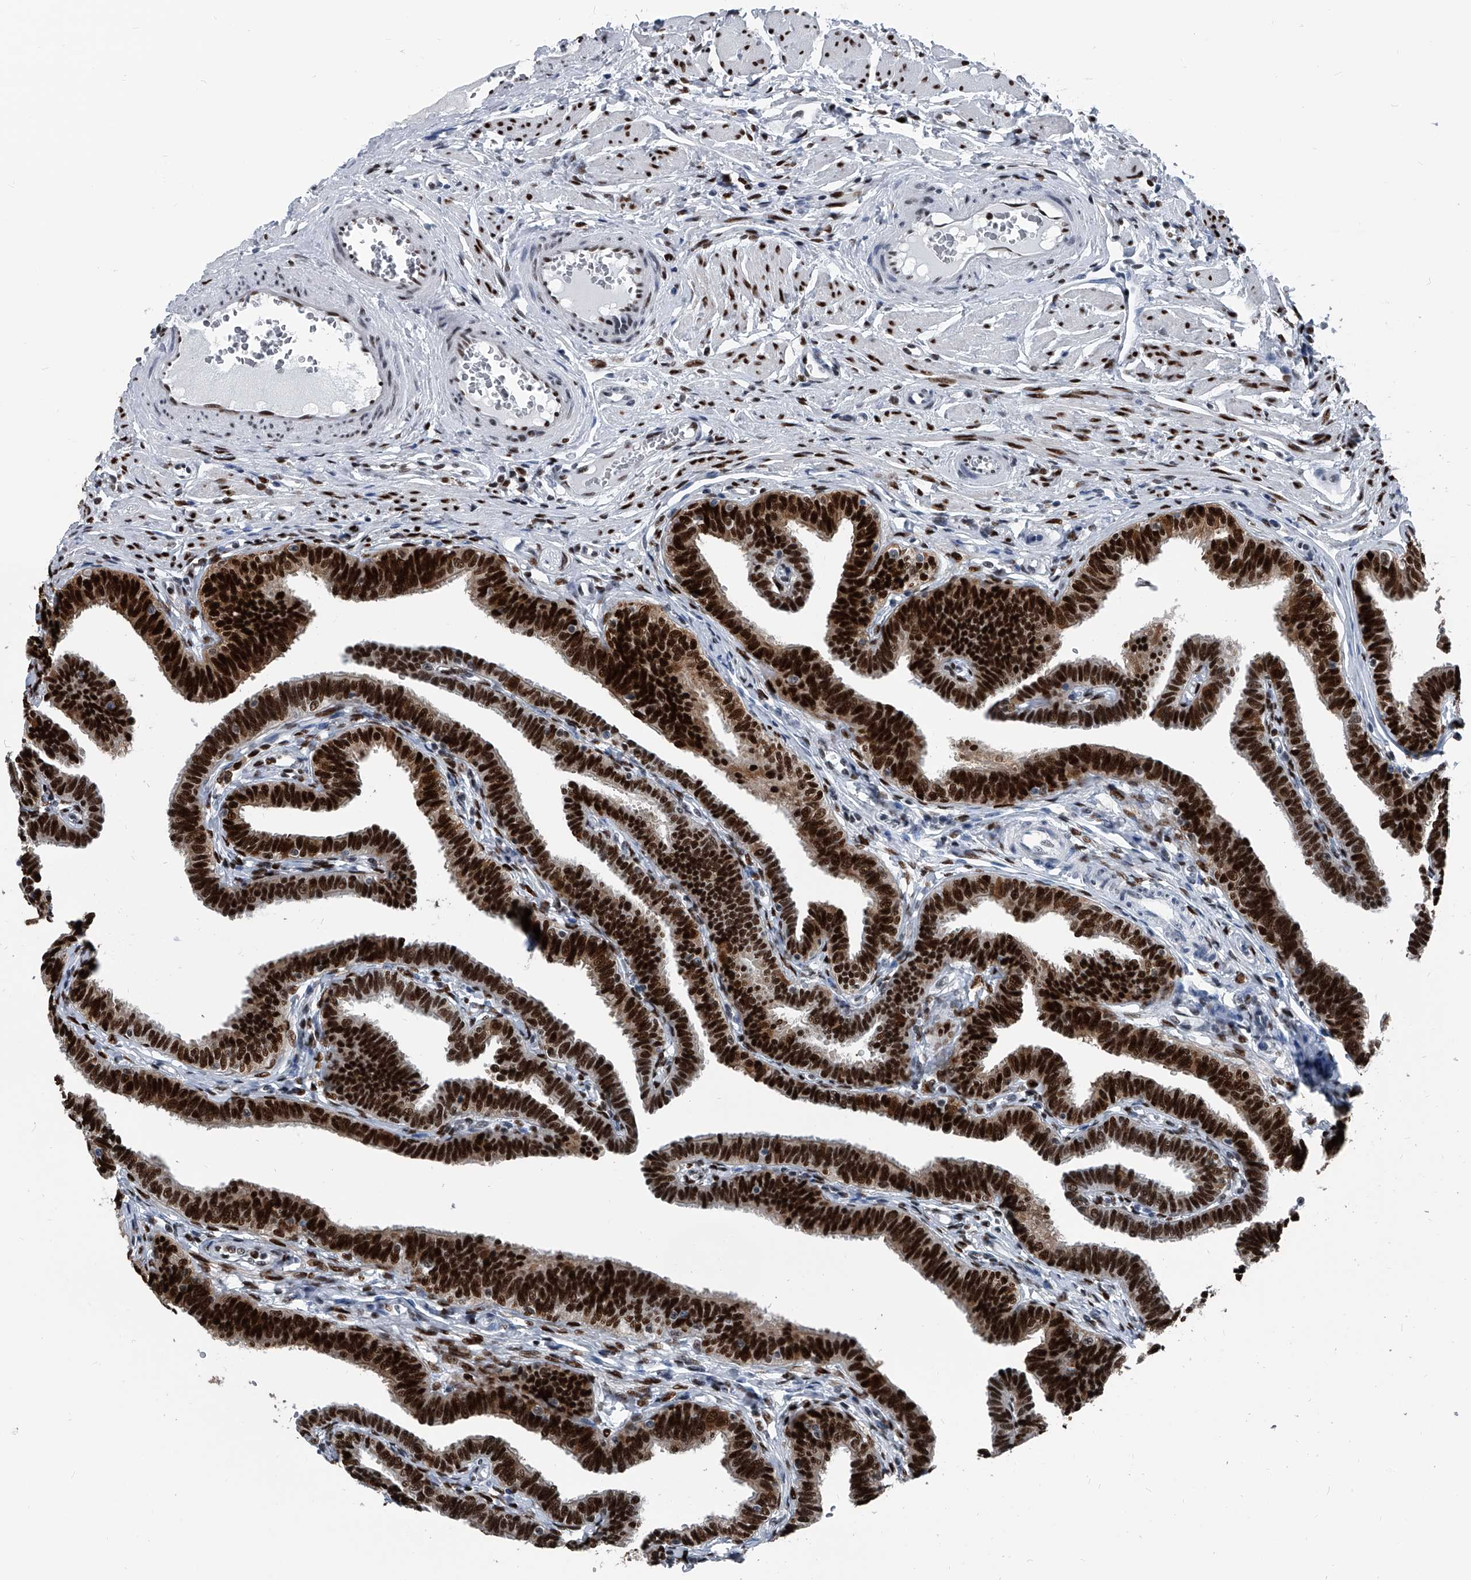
{"staining": {"intensity": "strong", "quantity": ">75%", "location": "nuclear"}, "tissue": "fallopian tube", "cell_type": "Glandular cells", "image_type": "normal", "snomed": [{"axis": "morphology", "description": "Normal tissue, NOS"}, {"axis": "topography", "description": "Fallopian tube"}, {"axis": "topography", "description": "Ovary"}], "caption": "This micrograph exhibits IHC staining of normal fallopian tube, with high strong nuclear staining in approximately >75% of glandular cells.", "gene": "FKBP5", "patient": {"sex": "female", "age": 23}}